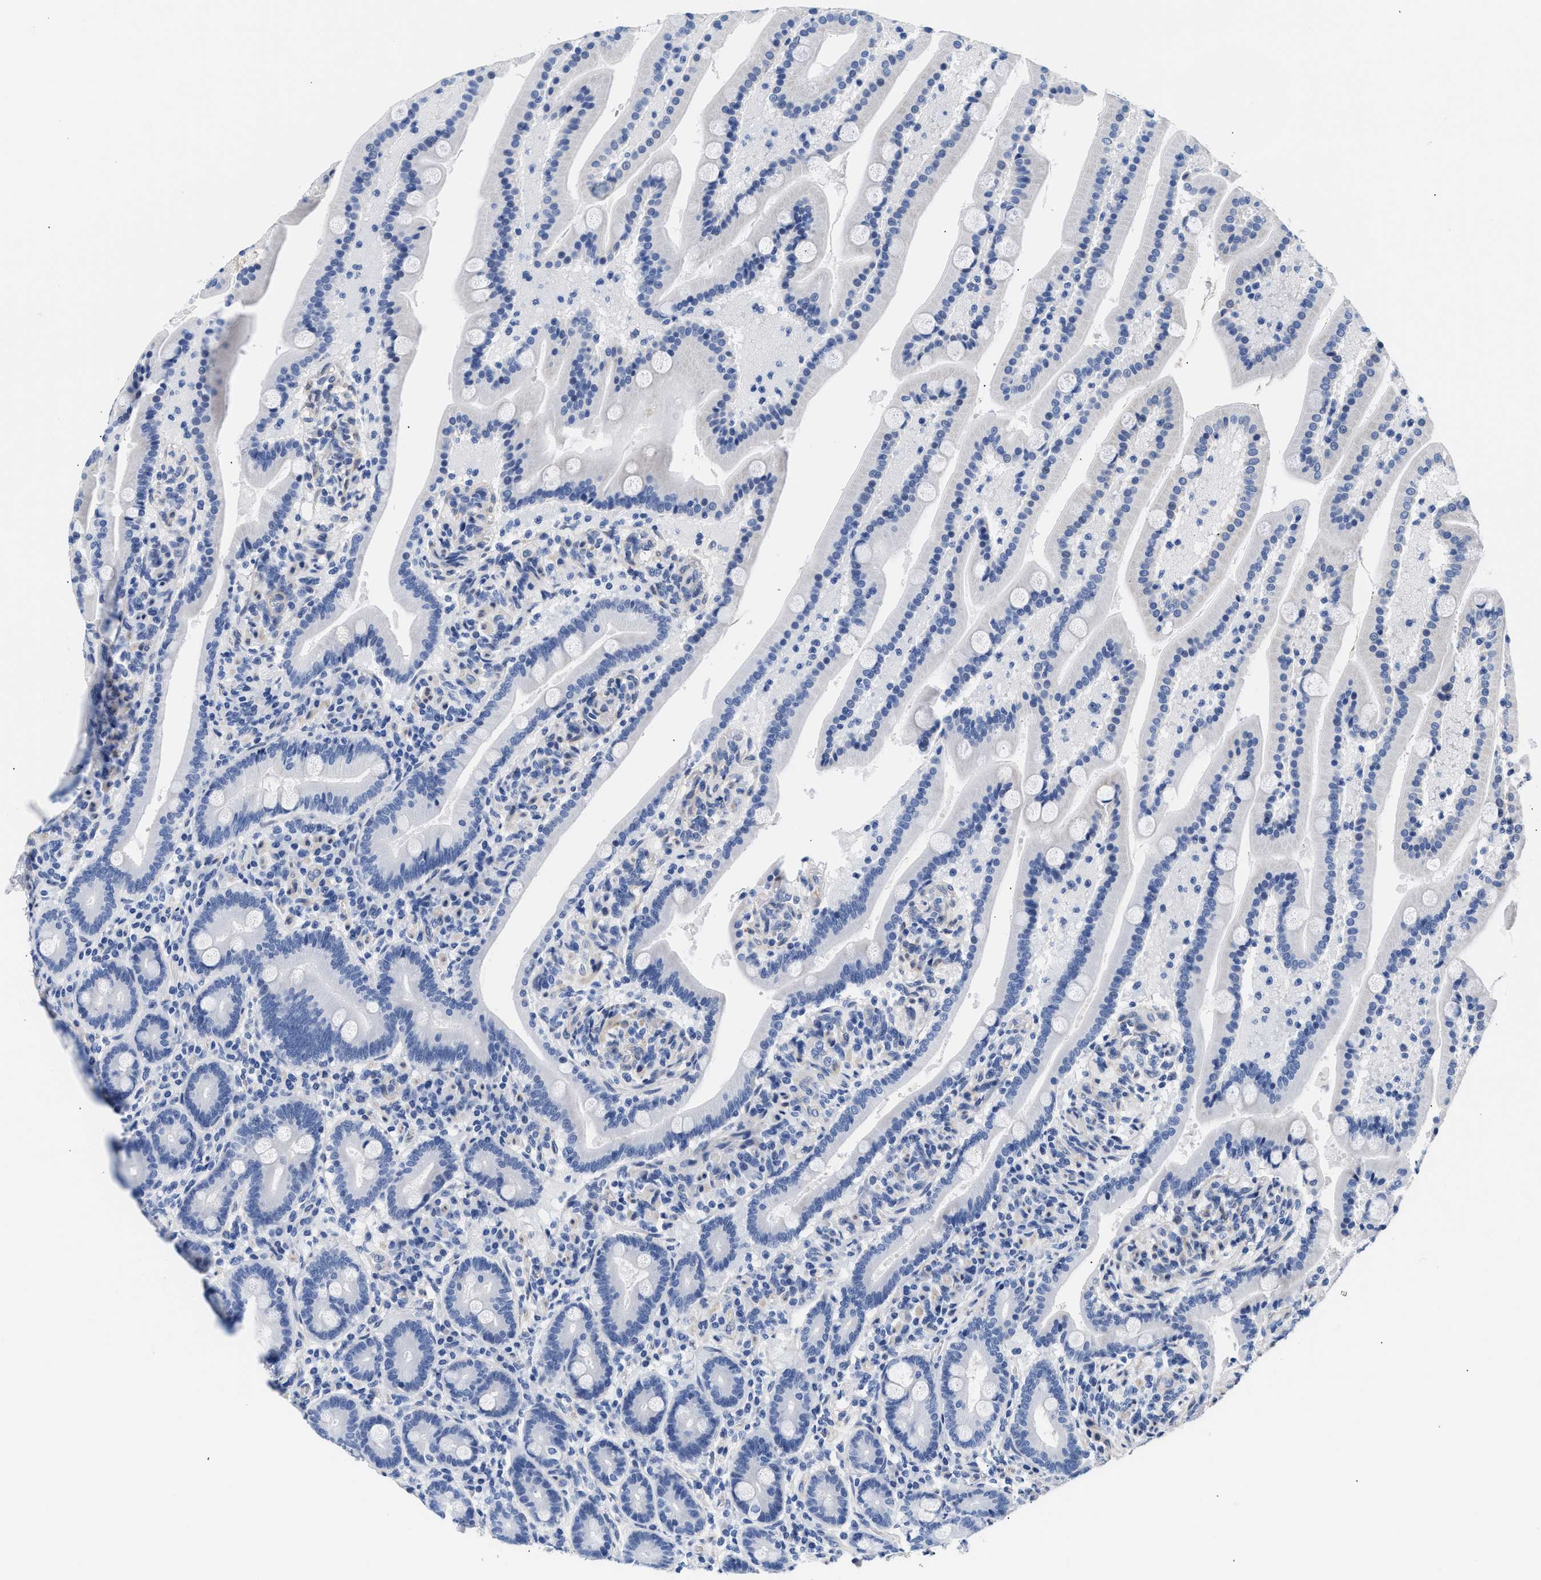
{"staining": {"intensity": "negative", "quantity": "none", "location": "none"}, "tissue": "duodenum", "cell_type": "Glandular cells", "image_type": "normal", "snomed": [{"axis": "morphology", "description": "Normal tissue, NOS"}, {"axis": "topography", "description": "Duodenum"}], "caption": "Duodenum stained for a protein using immunohistochemistry reveals no expression glandular cells.", "gene": "TRIM29", "patient": {"sex": "male", "age": 54}}